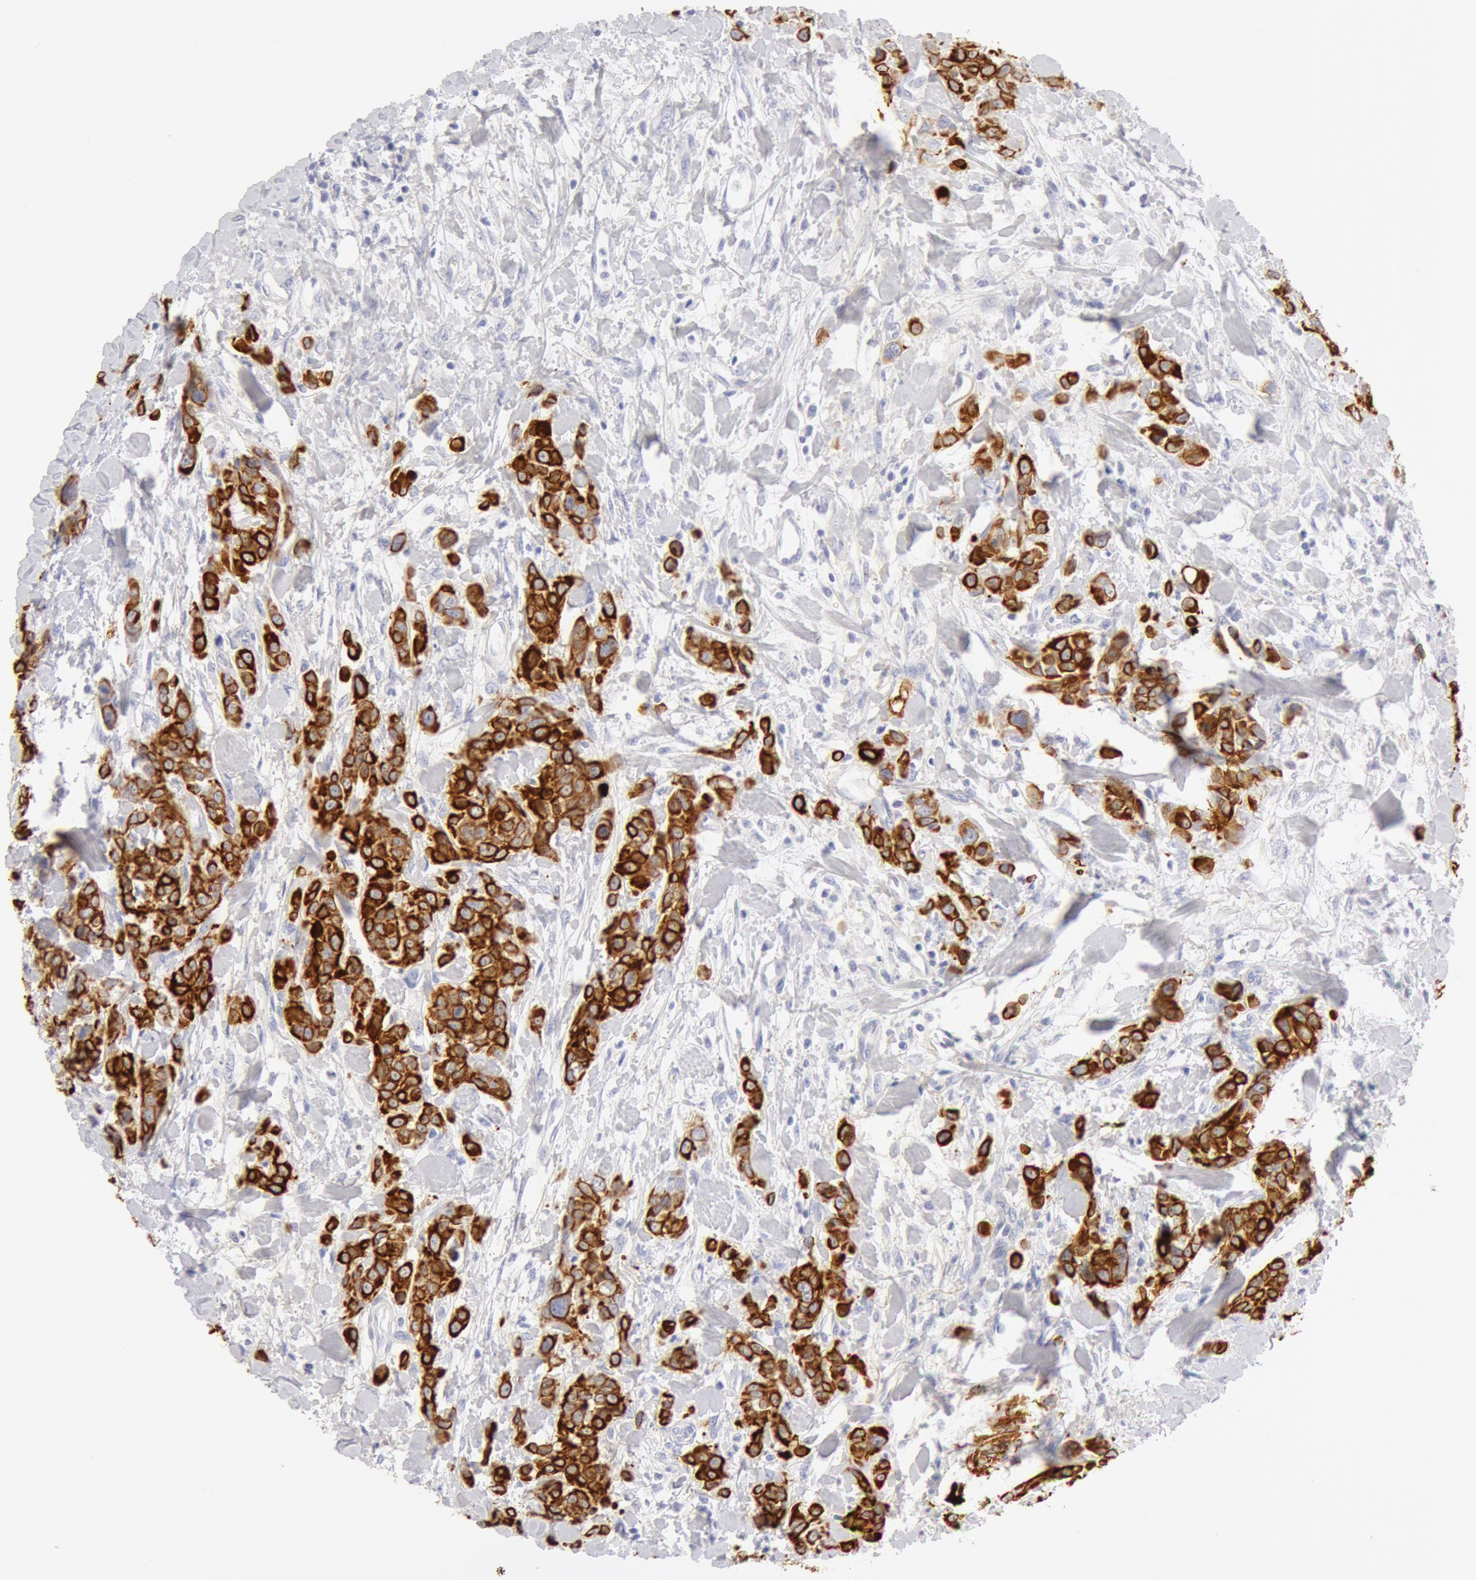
{"staining": {"intensity": "moderate", "quantity": ">75%", "location": "cytoplasmic/membranous"}, "tissue": "urothelial cancer", "cell_type": "Tumor cells", "image_type": "cancer", "snomed": [{"axis": "morphology", "description": "Urothelial carcinoma, High grade"}, {"axis": "topography", "description": "Urinary bladder"}], "caption": "IHC histopathology image of urothelial cancer stained for a protein (brown), which shows medium levels of moderate cytoplasmic/membranous staining in approximately >75% of tumor cells.", "gene": "KRT8", "patient": {"sex": "male", "age": 56}}